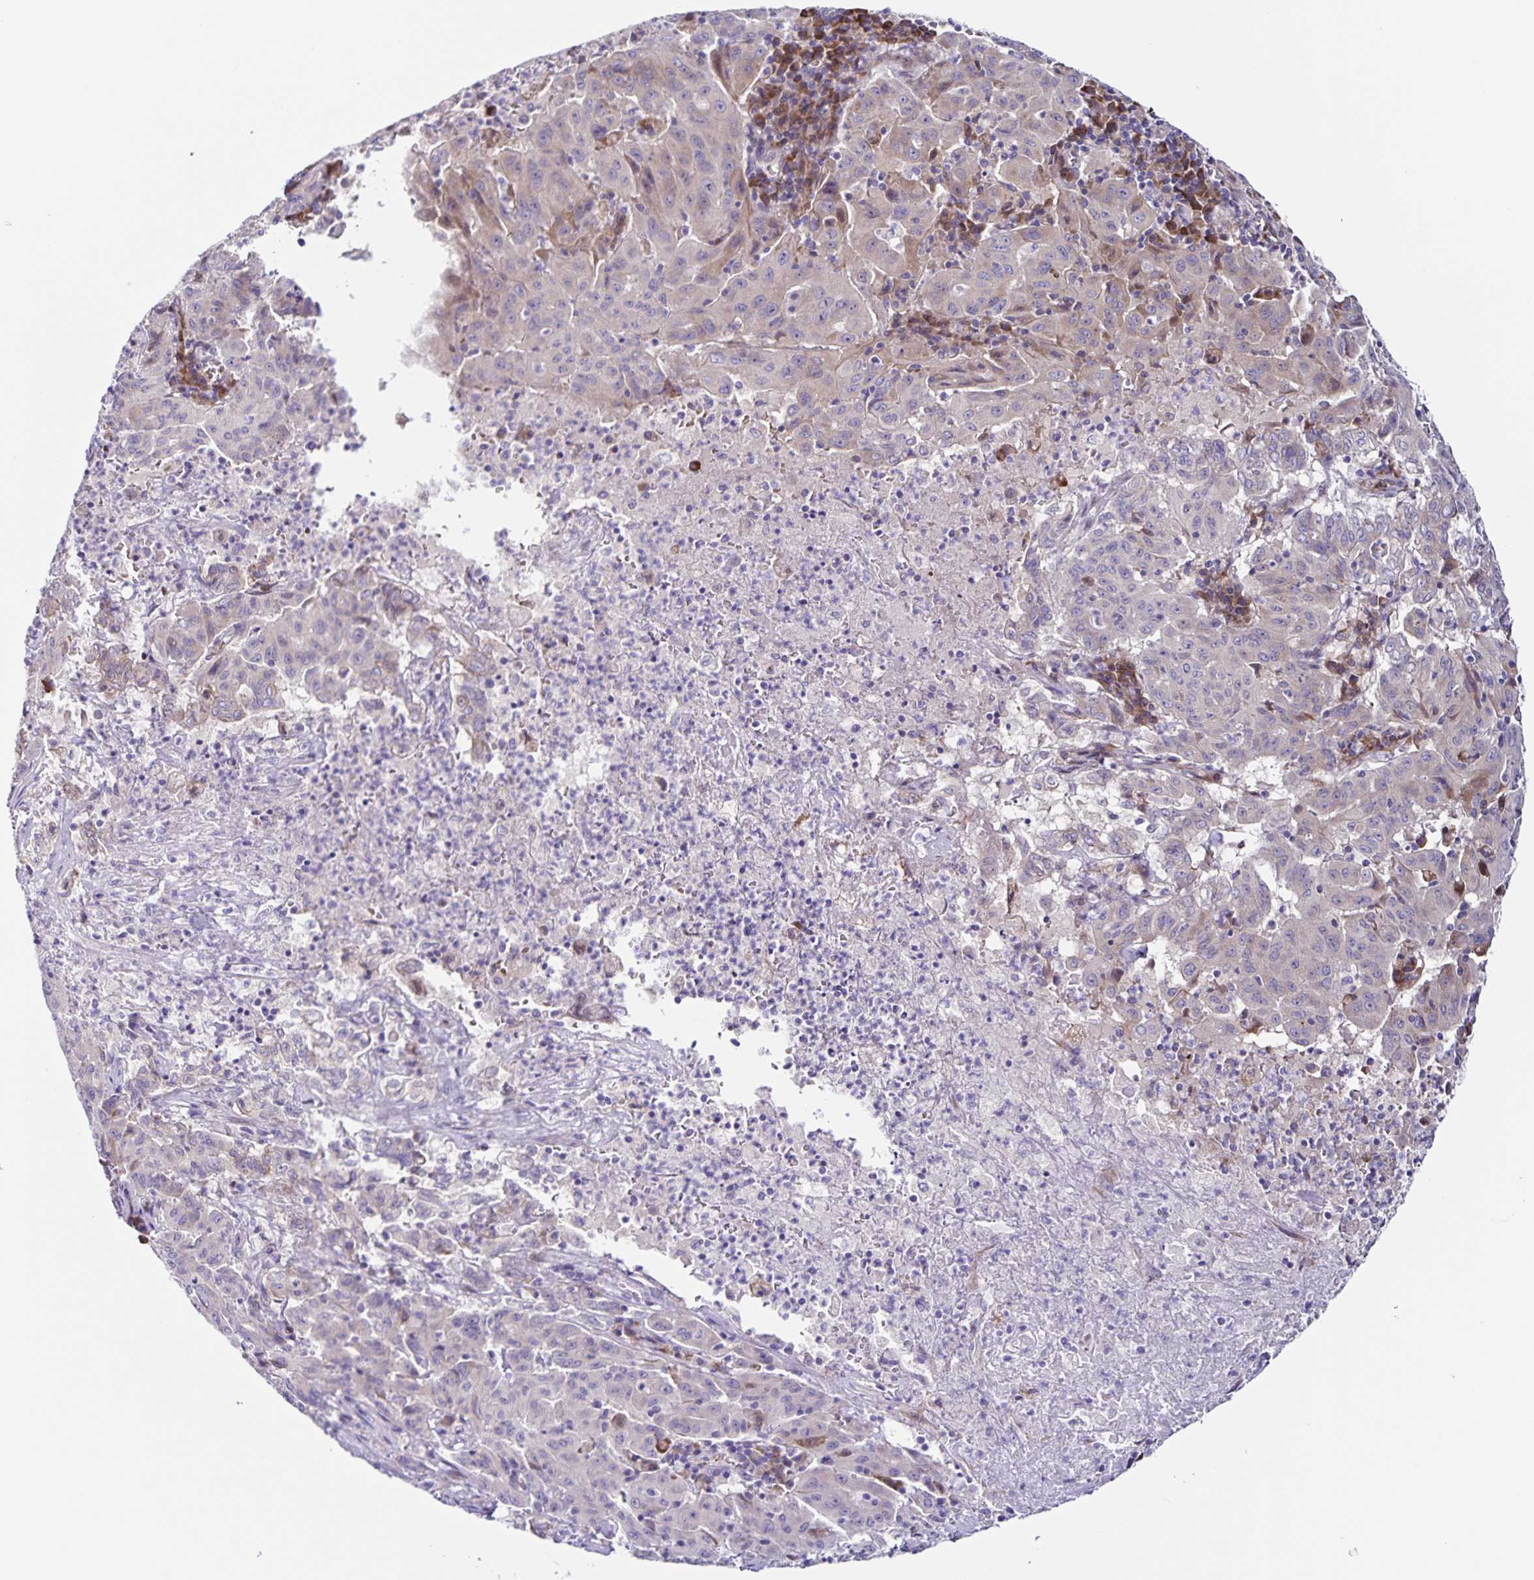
{"staining": {"intensity": "negative", "quantity": "none", "location": "none"}, "tissue": "pancreatic cancer", "cell_type": "Tumor cells", "image_type": "cancer", "snomed": [{"axis": "morphology", "description": "Adenocarcinoma, NOS"}, {"axis": "topography", "description": "Pancreas"}], "caption": "This is an immunohistochemistry (IHC) micrograph of human pancreatic cancer. There is no positivity in tumor cells.", "gene": "RNFT2", "patient": {"sex": "male", "age": 63}}